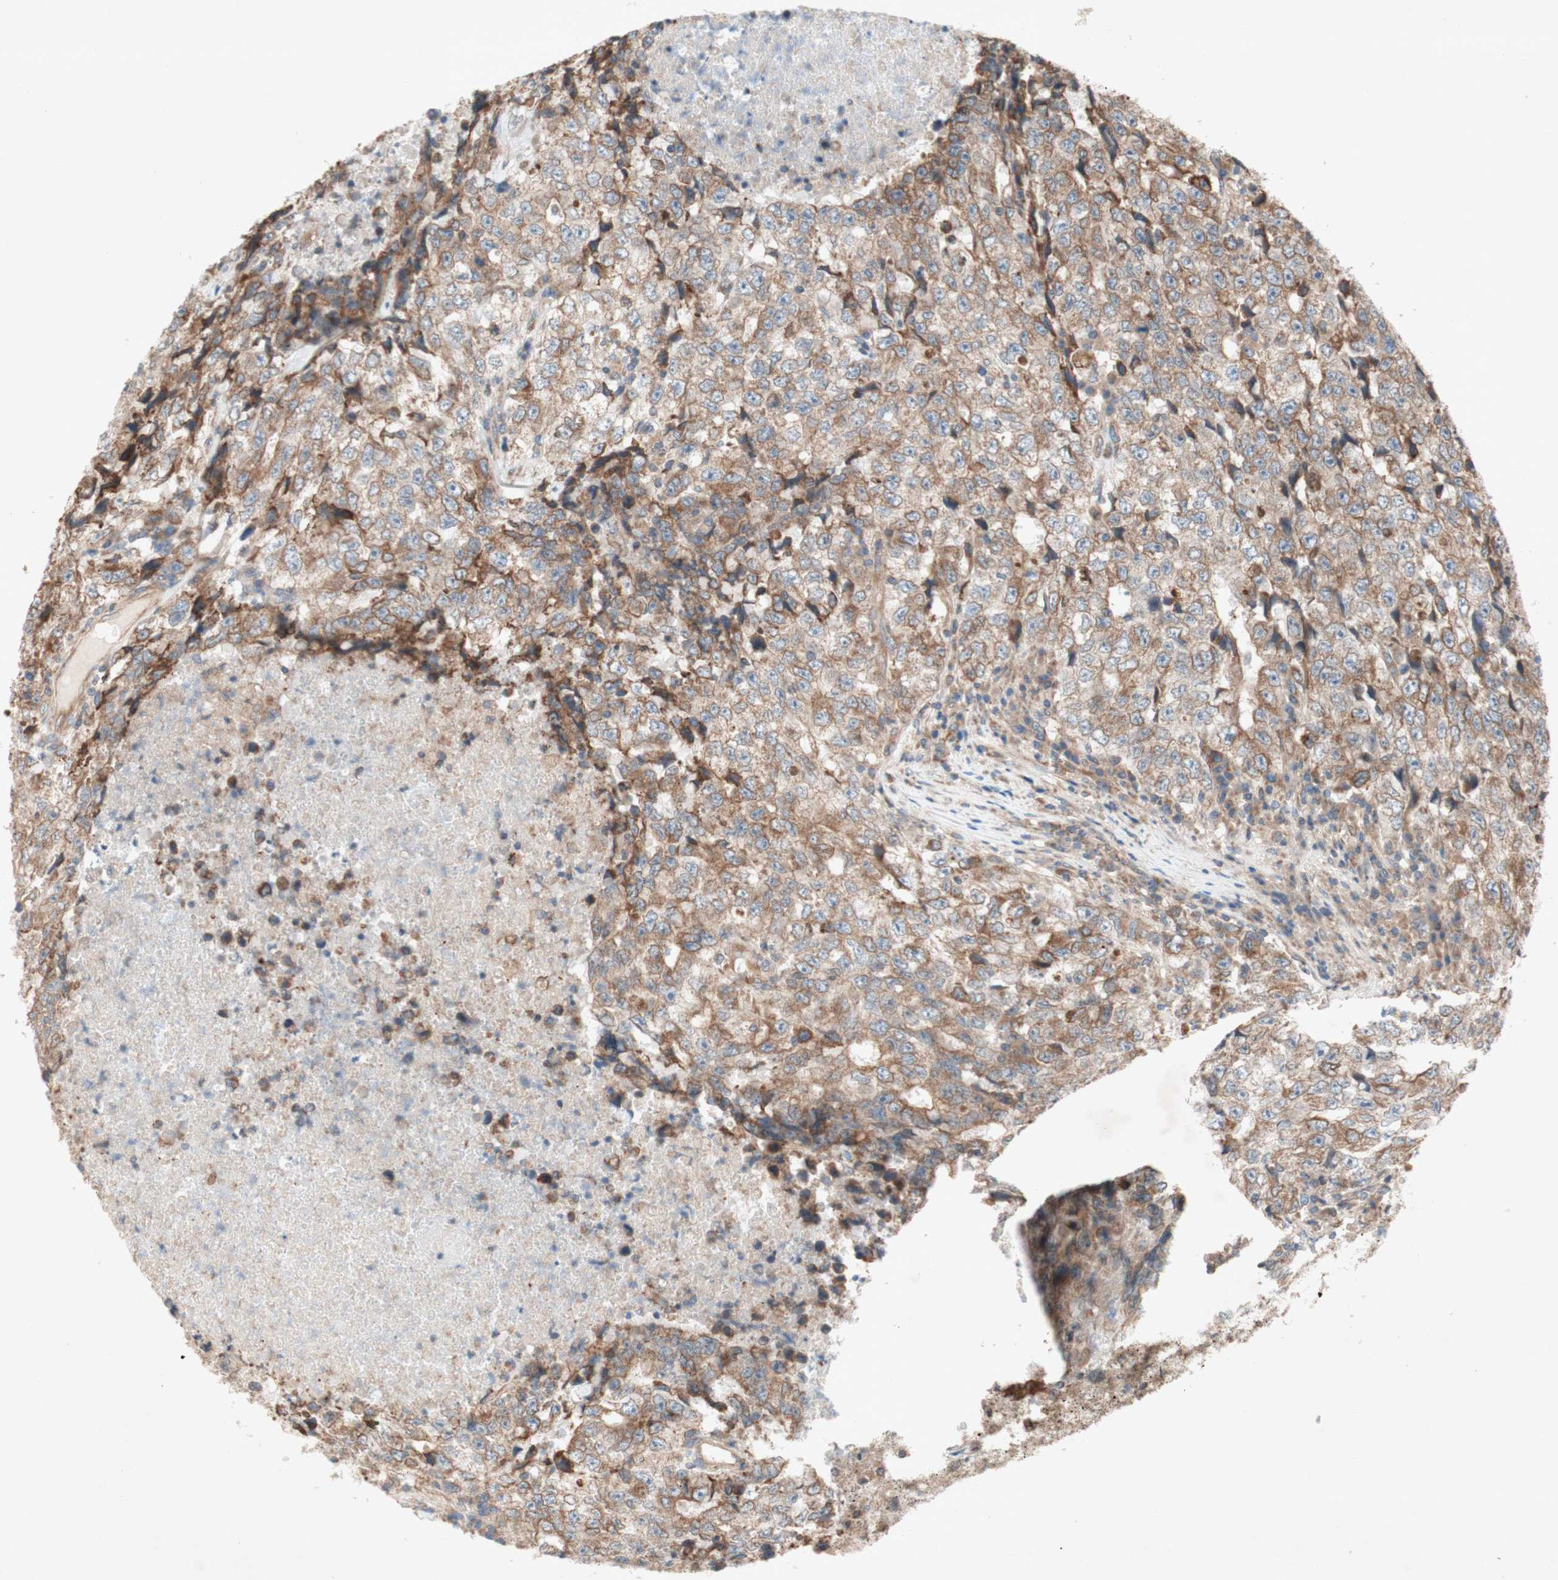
{"staining": {"intensity": "moderate", "quantity": ">75%", "location": "cytoplasmic/membranous"}, "tissue": "testis cancer", "cell_type": "Tumor cells", "image_type": "cancer", "snomed": [{"axis": "morphology", "description": "Necrosis, NOS"}, {"axis": "morphology", "description": "Carcinoma, Embryonal, NOS"}, {"axis": "topography", "description": "Testis"}], "caption": "The histopathology image reveals immunohistochemical staining of embryonal carcinoma (testis). There is moderate cytoplasmic/membranous positivity is present in about >75% of tumor cells. Nuclei are stained in blue.", "gene": "SOCS2", "patient": {"sex": "male", "age": 19}}